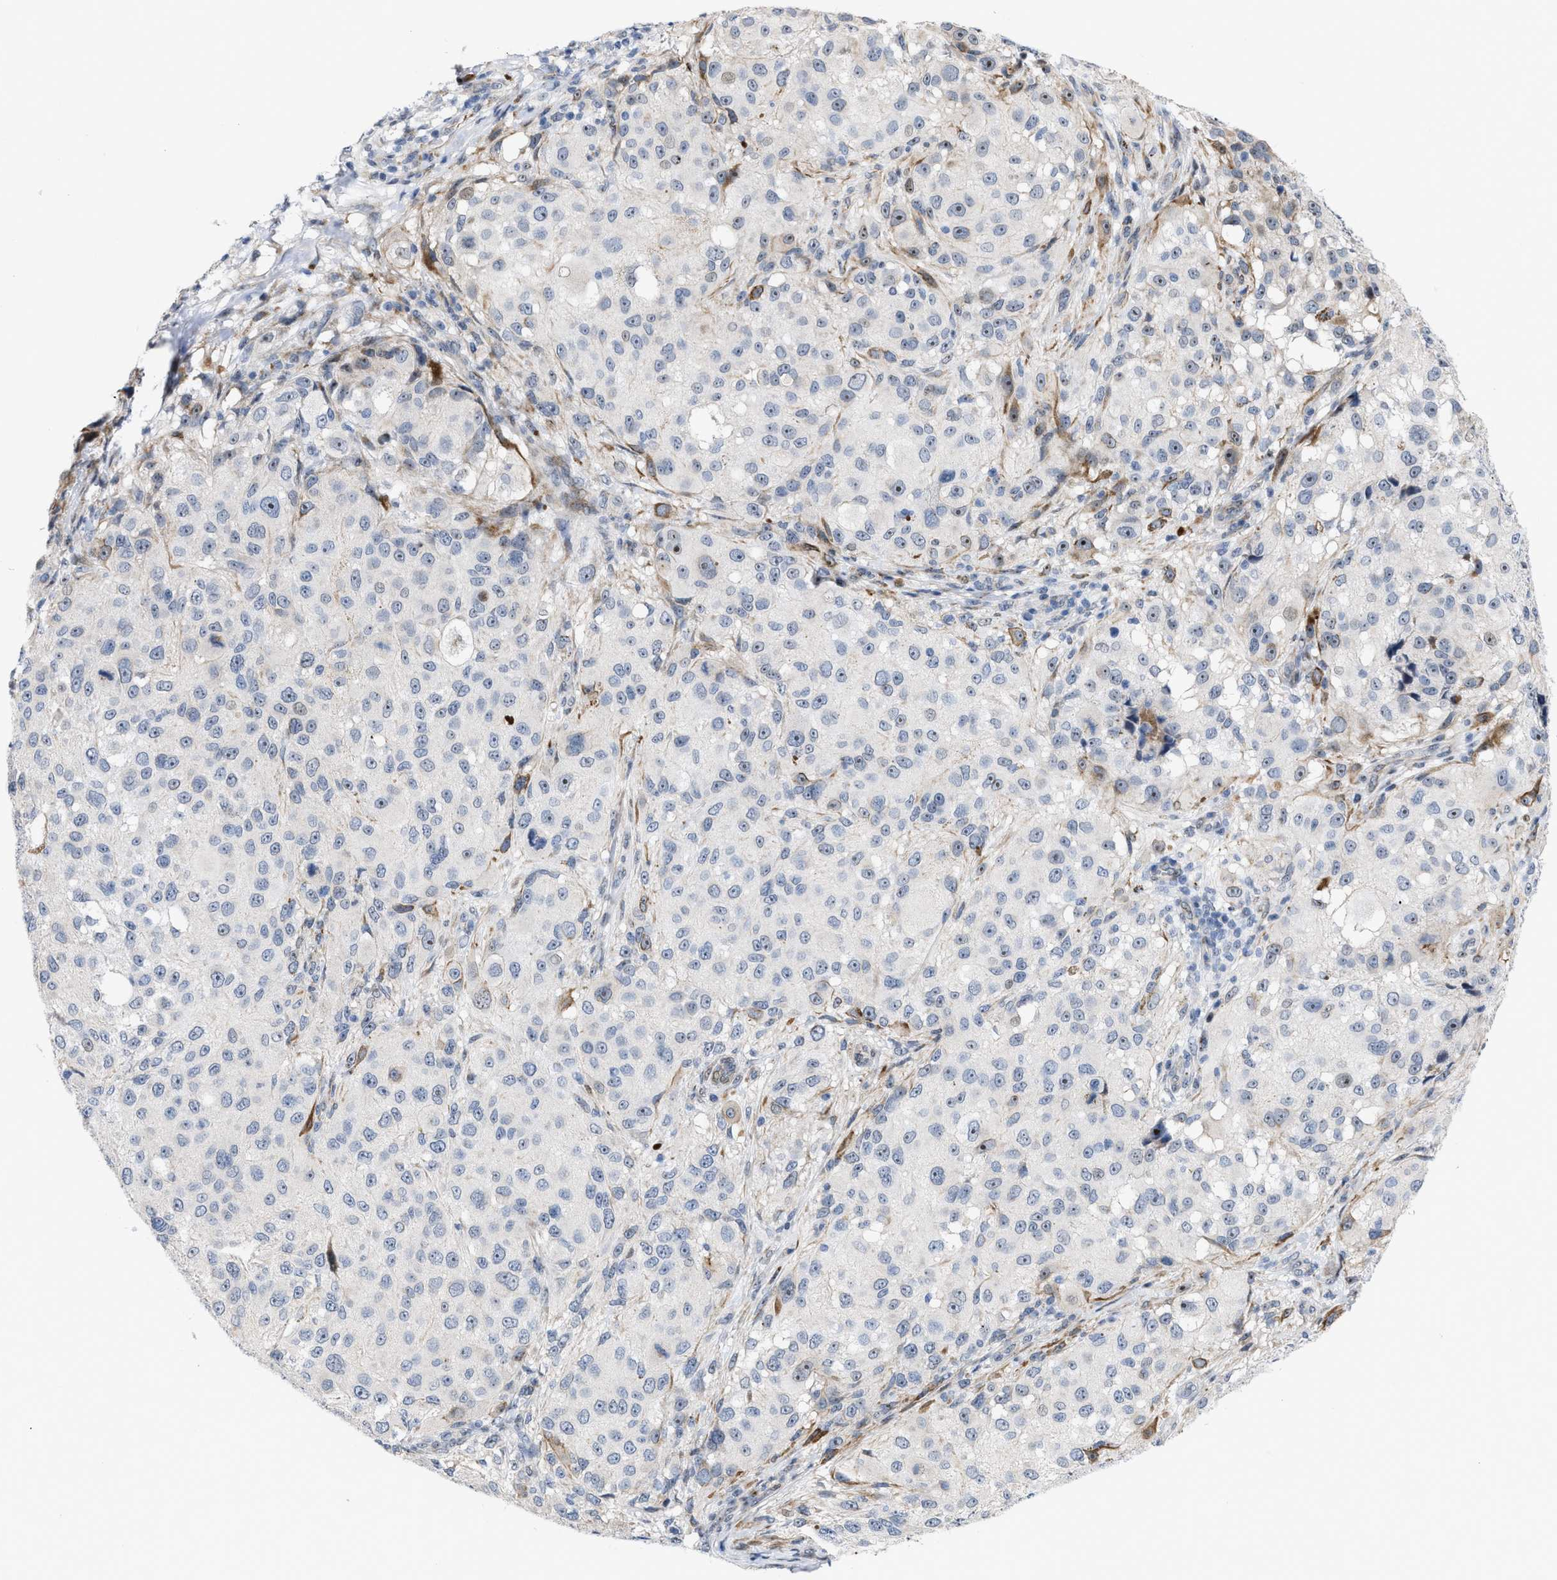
{"staining": {"intensity": "moderate", "quantity": "25%-75%", "location": "nuclear"}, "tissue": "melanoma", "cell_type": "Tumor cells", "image_type": "cancer", "snomed": [{"axis": "morphology", "description": "Necrosis, NOS"}, {"axis": "morphology", "description": "Malignant melanoma, NOS"}, {"axis": "topography", "description": "Skin"}], "caption": "An image of malignant melanoma stained for a protein exhibits moderate nuclear brown staining in tumor cells. (Brightfield microscopy of DAB IHC at high magnification).", "gene": "POLR1F", "patient": {"sex": "female", "age": 87}}